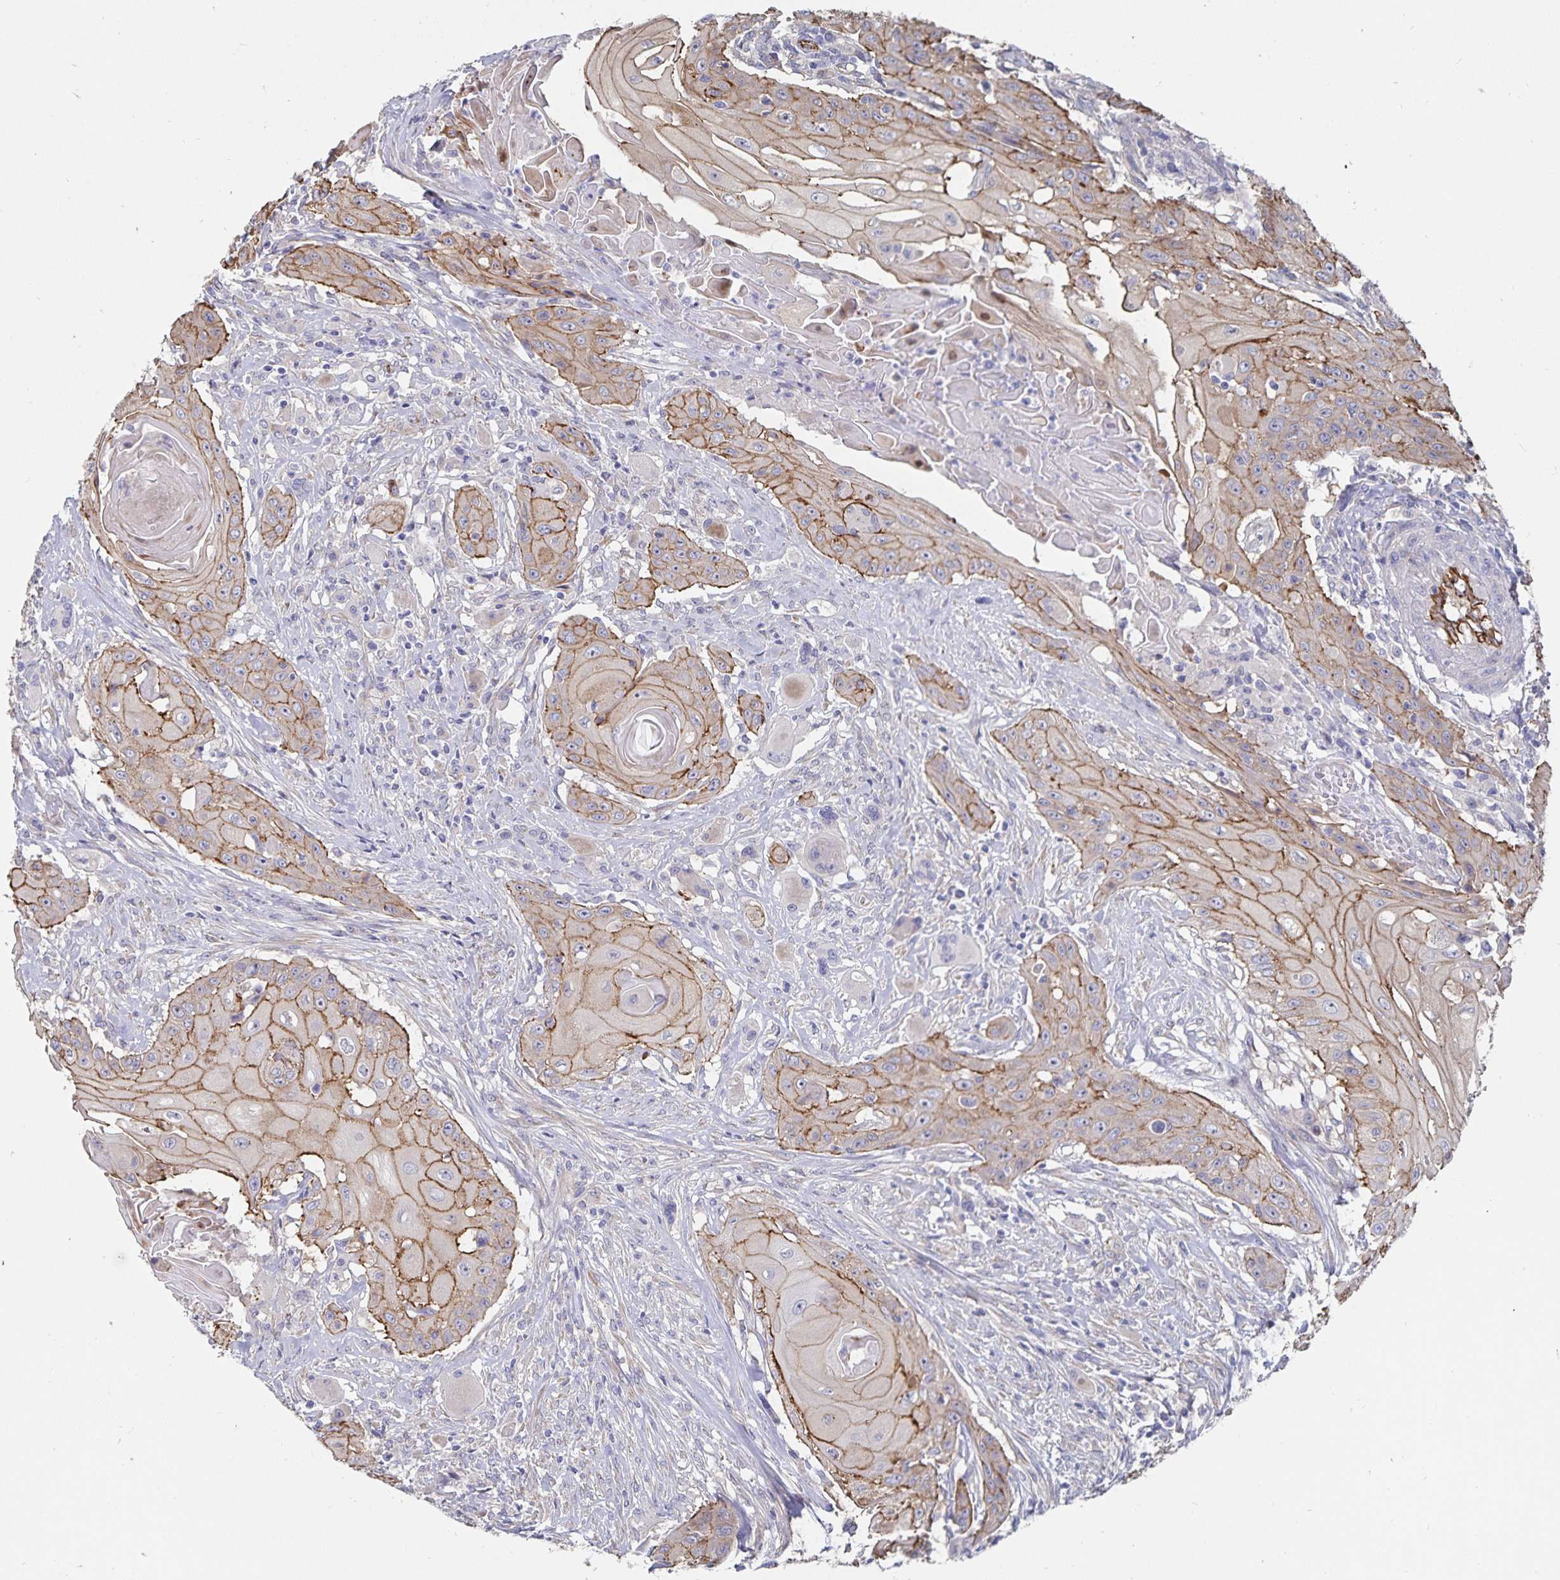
{"staining": {"intensity": "moderate", "quantity": ">75%", "location": "cytoplasmic/membranous"}, "tissue": "head and neck cancer", "cell_type": "Tumor cells", "image_type": "cancer", "snomed": [{"axis": "morphology", "description": "Squamous cell carcinoma, NOS"}, {"axis": "topography", "description": "Oral tissue"}, {"axis": "topography", "description": "Head-Neck"}, {"axis": "topography", "description": "Neck, NOS"}], "caption": "Protein positivity by immunohistochemistry (IHC) displays moderate cytoplasmic/membranous positivity in approximately >75% of tumor cells in head and neck squamous cell carcinoma. Using DAB (3,3'-diaminobenzidine) (brown) and hematoxylin (blue) stains, captured at high magnification using brightfield microscopy.", "gene": "SSTR1", "patient": {"sex": "female", "age": 55}}